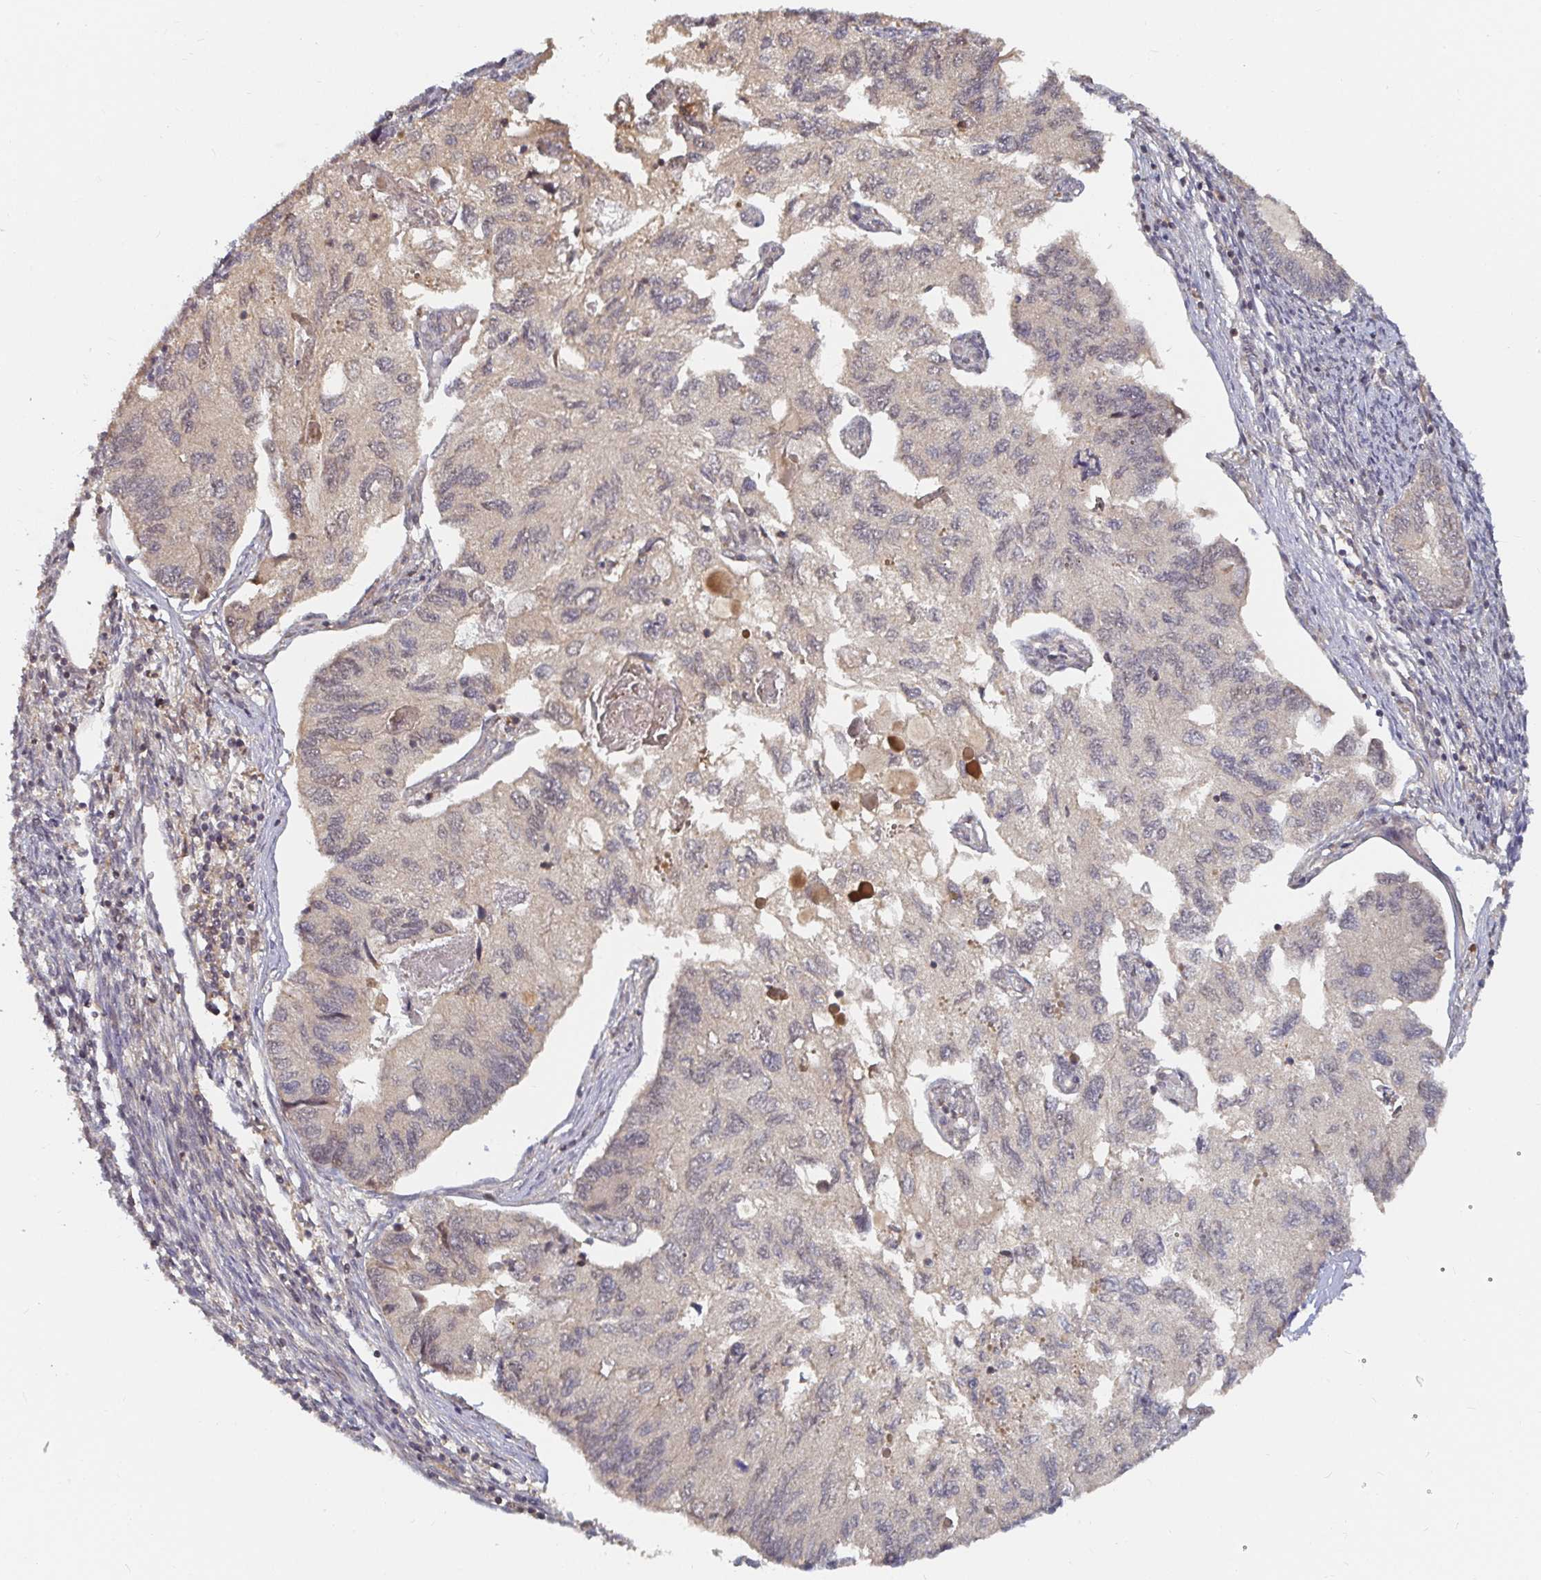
{"staining": {"intensity": "weak", "quantity": "<25%", "location": "cytoplasmic/membranous"}, "tissue": "endometrial cancer", "cell_type": "Tumor cells", "image_type": "cancer", "snomed": [{"axis": "morphology", "description": "Carcinoma, NOS"}, {"axis": "topography", "description": "Uterus"}], "caption": "A high-resolution image shows immunohistochemistry staining of endometrial cancer, which displays no significant positivity in tumor cells. (DAB IHC with hematoxylin counter stain).", "gene": "LRP5", "patient": {"sex": "female", "age": 76}}